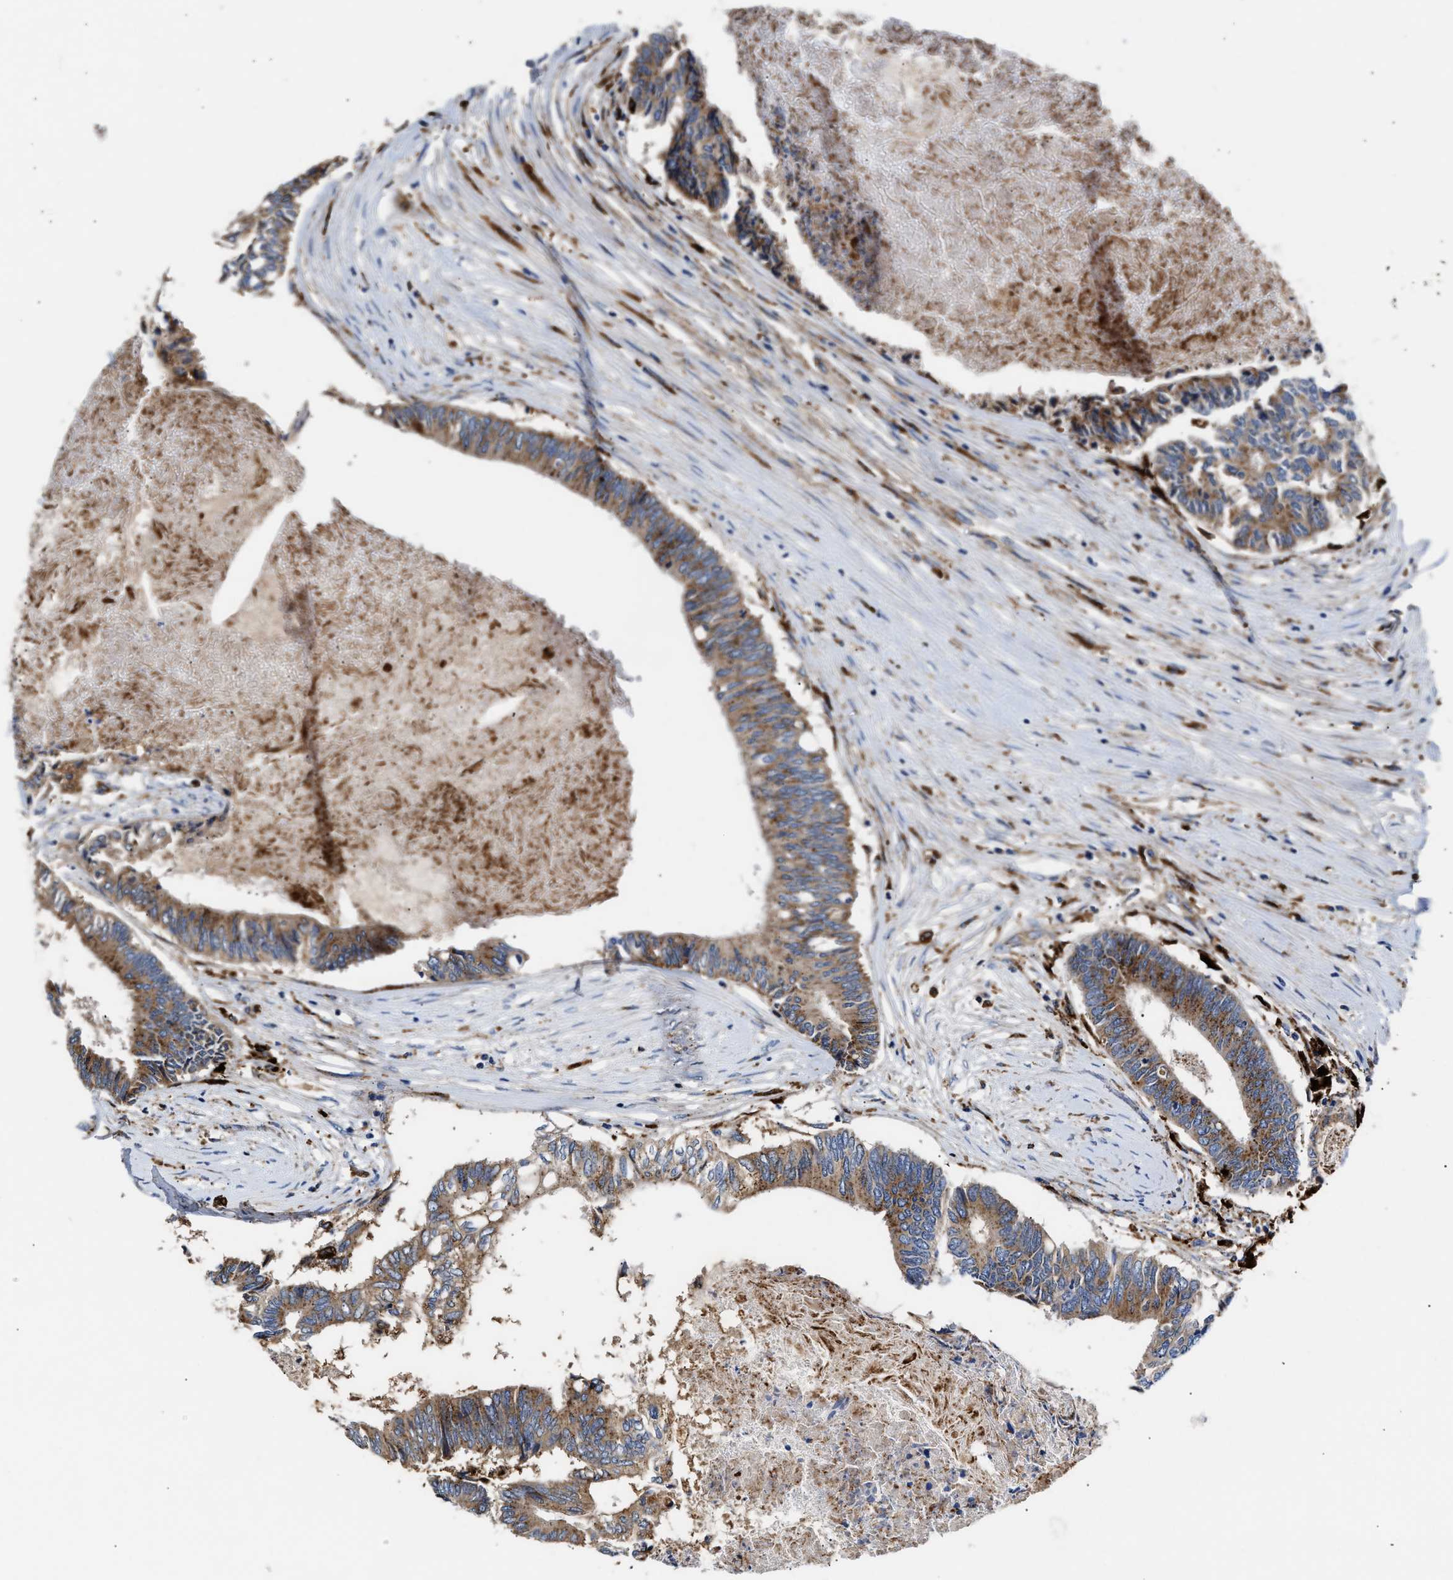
{"staining": {"intensity": "moderate", "quantity": ">75%", "location": "cytoplasmic/membranous"}, "tissue": "colorectal cancer", "cell_type": "Tumor cells", "image_type": "cancer", "snomed": [{"axis": "morphology", "description": "Adenocarcinoma, NOS"}, {"axis": "topography", "description": "Rectum"}], "caption": "Brown immunohistochemical staining in colorectal cancer (adenocarcinoma) demonstrates moderate cytoplasmic/membranous expression in approximately >75% of tumor cells. (Stains: DAB (3,3'-diaminobenzidine) in brown, nuclei in blue, Microscopy: brightfield microscopy at high magnification).", "gene": "CCDC146", "patient": {"sex": "male", "age": 63}}